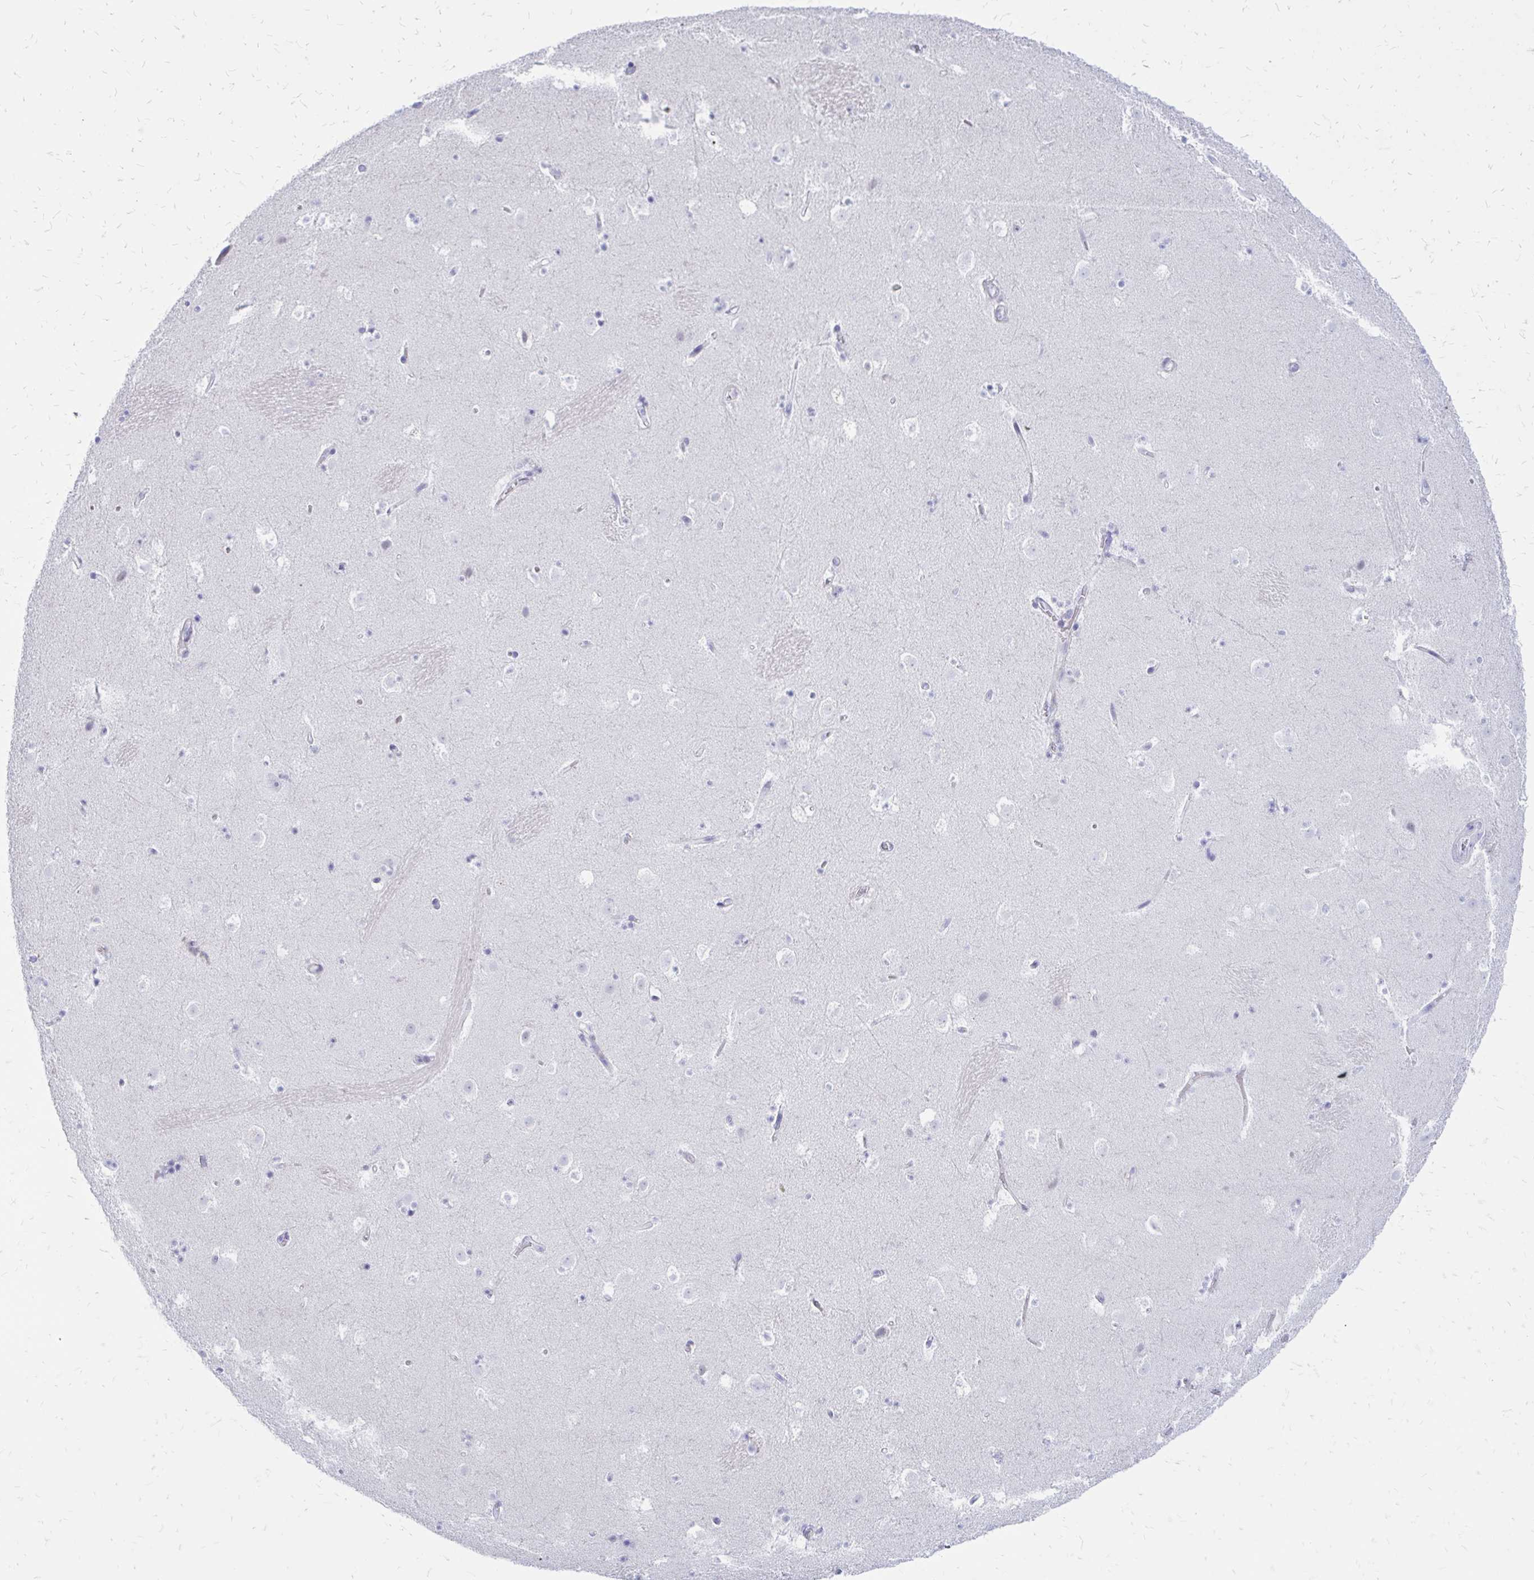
{"staining": {"intensity": "negative", "quantity": "none", "location": "none"}, "tissue": "caudate", "cell_type": "Glial cells", "image_type": "normal", "snomed": [{"axis": "morphology", "description": "Normal tissue, NOS"}, {"axis": "topography", "description": "Lateral ventricle wall"}], "caption": "Caudate was stained to show a protein in brown. There is no significant expression in glial cells. The staining was performed using DAB to visualize the protein expression in brown, while the nuclei were stained in blue with hematoxylin (Magnification: 20x).", "gene": "IGSF5", "patient": {"sex": "male", "age": 37}}